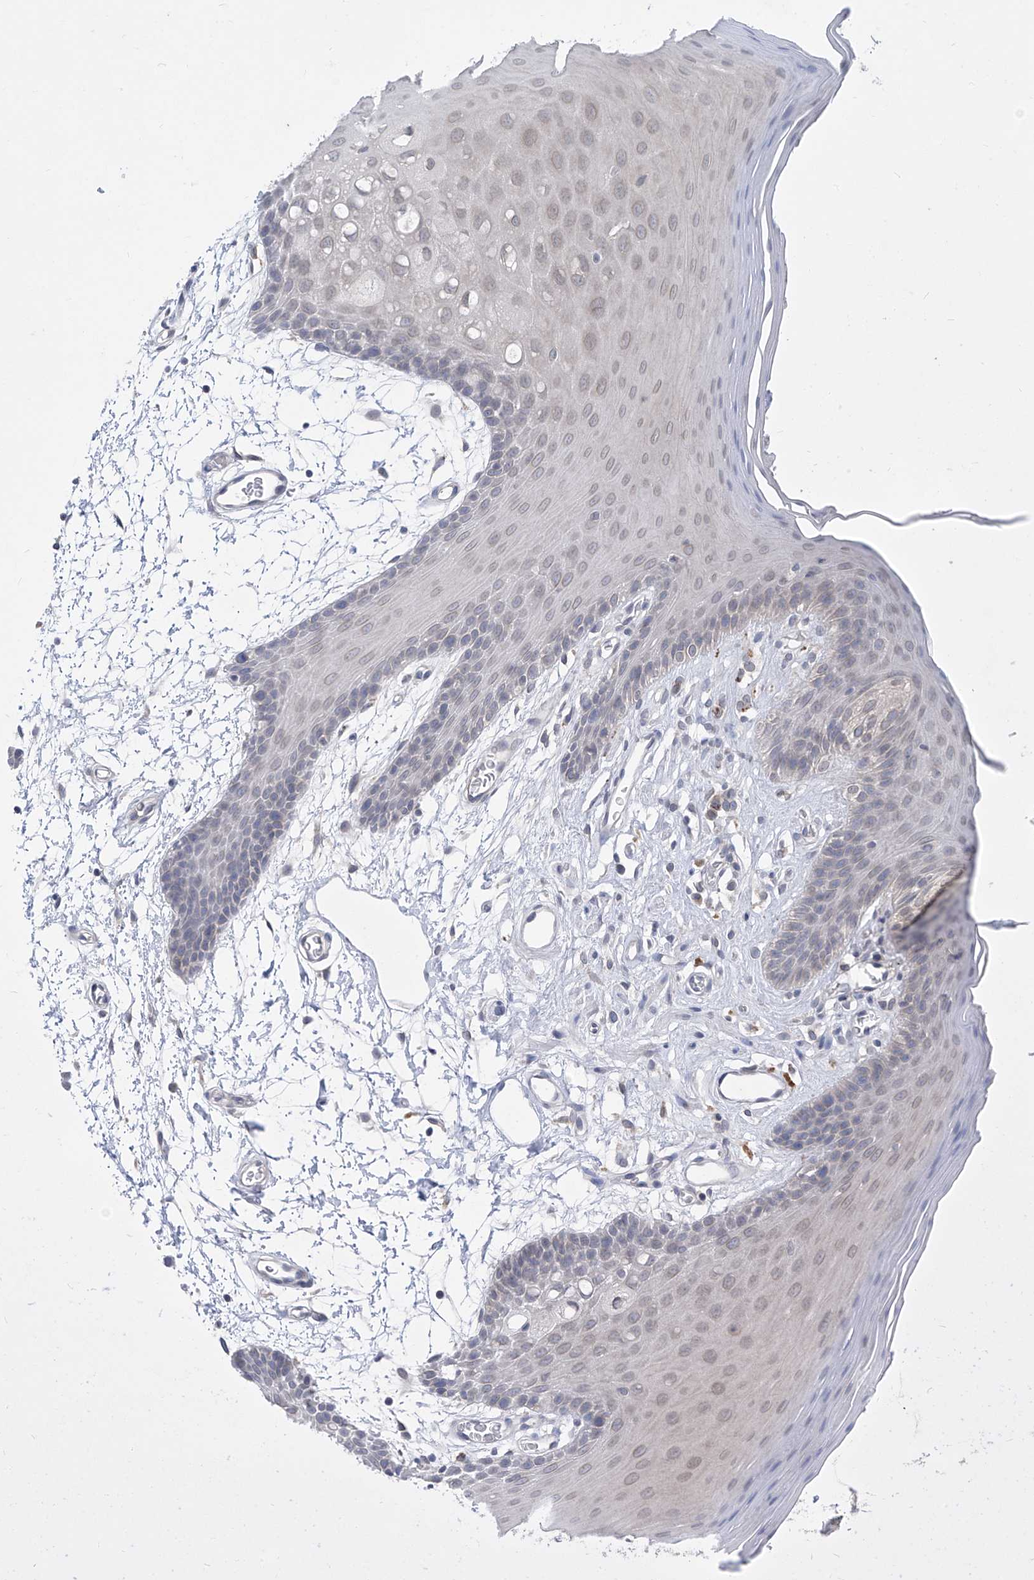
{"staining": {"intensity": "negative", "quantity": "none", "location": "none"}, "tissue": "oral mucosa", "cell_type": "Squamous epithelial cells", "image_type": "normal", "snomed": [{"axis": "morphology", "description": "Normal tissue, NOS"}, {"axis": "topography", "description": "Skeletal muscle"}, {"axis": "topography", "description": "Oral tissue"}, {"axis": "topography", "description": "Salivary gland"}, {"axis": "topography", "description": "Peripheral nerve tissue"}], "caption": "Squamous epithelial cells show no significant protein staining in normal oral mucosa. (Stains: DAB immunohistochemistry with hematoxylin counter stain, Microscopy: brightfield microscopy at high magnification).", "gene": "KRTAP25", "patient": {"sex": "male", "age": 54}}